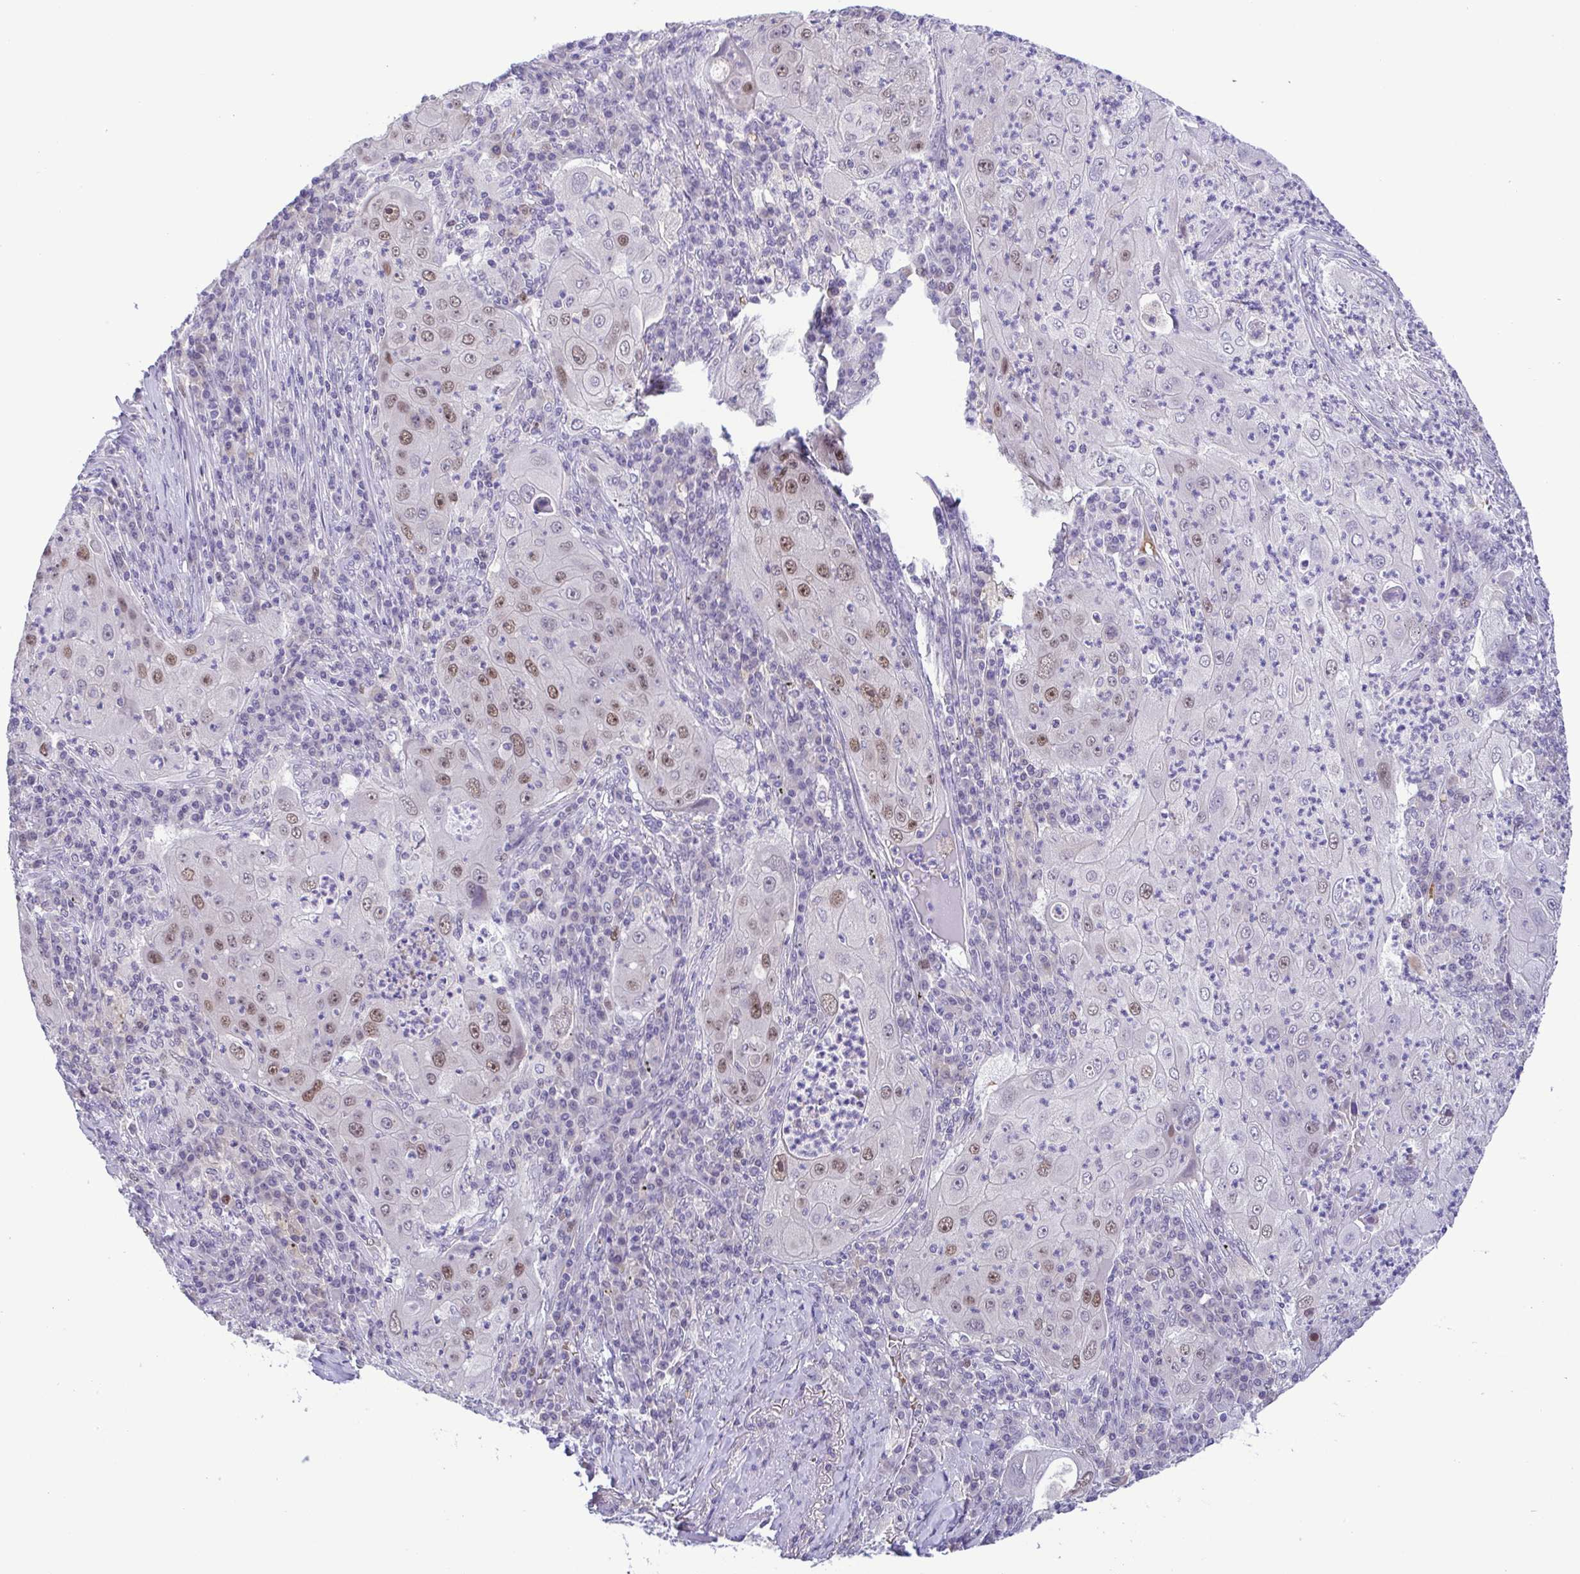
{"staining": {"intensity": "moderate", "quantity": "25%-75%", "location": "nuclear"}, "tissue": "lung cancer", "cell_type": "Tumor cells", "image_type": "cancer", "snomed": [{"axis": "morphology", "description": "Squamous cell carcinoma, NOS"}, {"axis": "topography", "description": "Lung"}], "caption": "Protein staining demonstrates moderate nuclear staining in approximately 25%-75% of tumor cells in lung cancer (squamous cell carcinoma). The protein of interest is shown in brown color, while the nuclei are stained blue.", "gene": "TIPIN", "patient": {"sex": "female", "age": 59}}